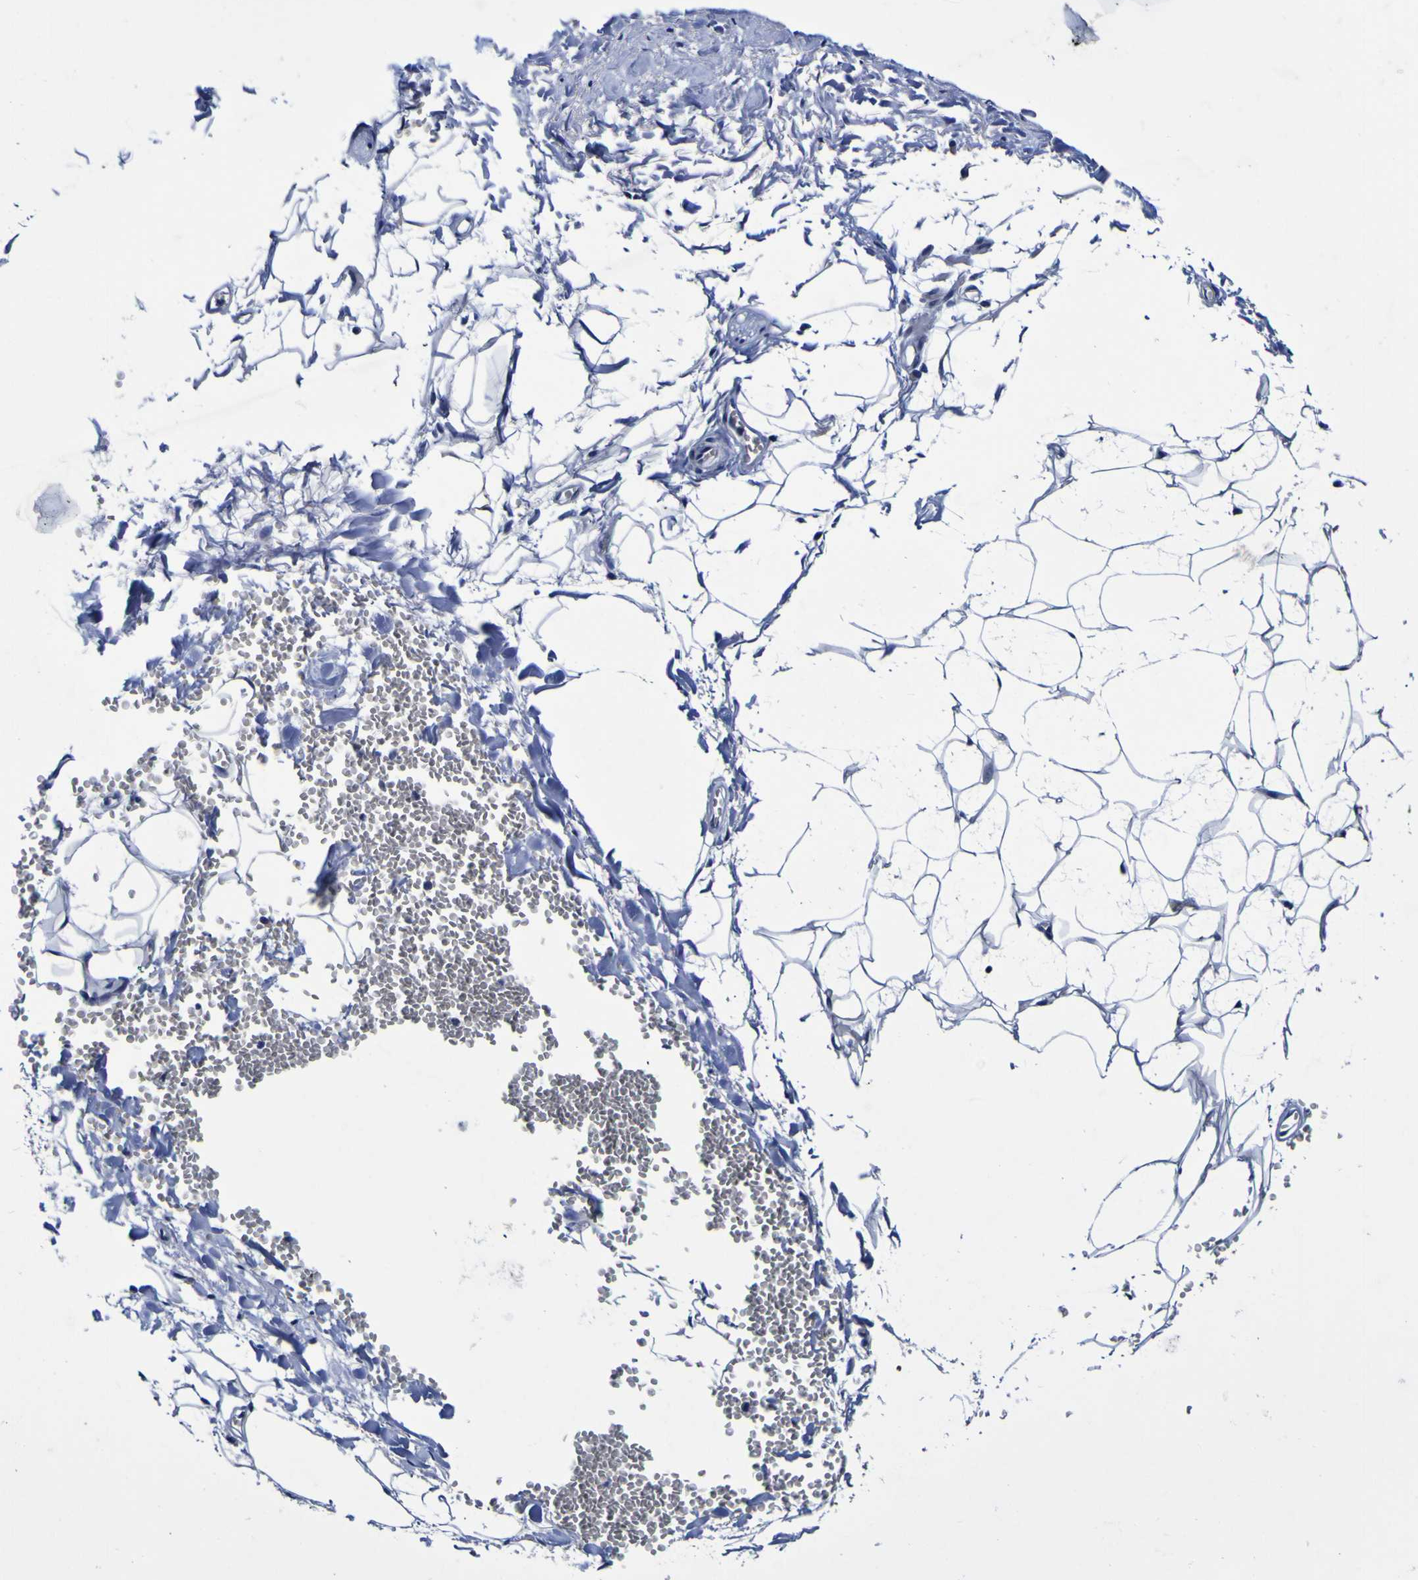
{"staining": {"intensity": "negative", "quantity": "none", "location": "none"}, "tissue": "adipose tissue", "cell_type": "Adipocytes", "image_type": "normal", "snomed": [{"axis": "morphology", "description": "Normal tissue, NOS"}, {"axis": "topography", "description": "Adipose tissue"}, {"axis": "topography", "description": "Peripheral nerve tissue"}], "caption": "DAB immunohistochemical staining of unremarkable adipose tissue displays no significant positivity in adipocytes. (DAB immunohistochemistry (IHC) with hematoxylin counter stain).", "gene": "PDLIM4", "patient": {"sex": "male", "age": 52}}